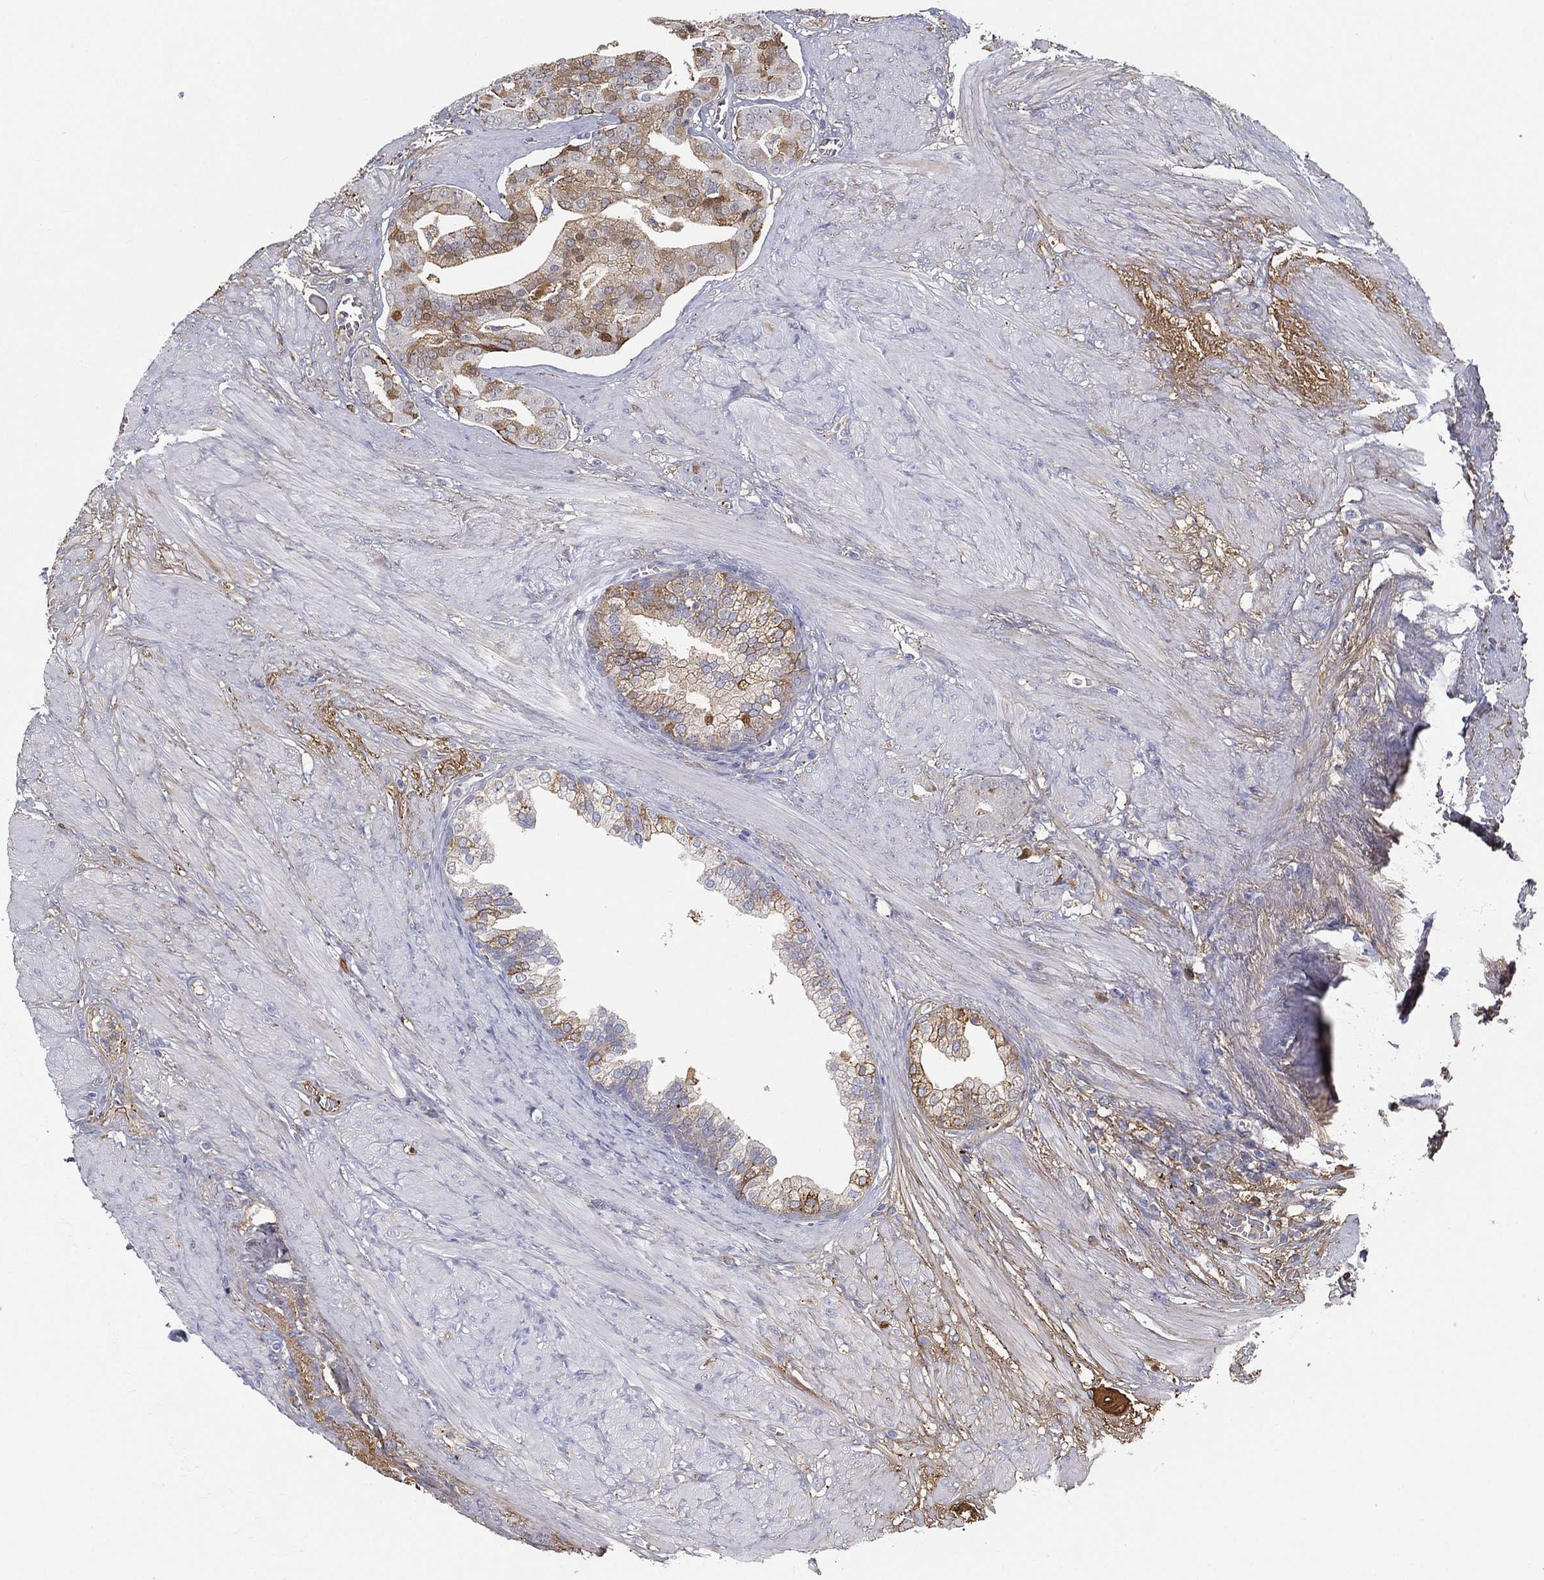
{"staining": {"intensity": "moderate", "quantity": "<25%", "location": "cytoplasmic/membranous,nuclear"}, "tissue": "prostate cancer", "cell_type": "Tumor cells", "image_type": "cancer", "snomed": [{"axis": "morphology", "description": "Adenocarcinoma, NOS"}, {"axis": "topography", "description": "Prostate"}], "caption": "Immunohistochemistry micrograph of prostate cancer (adenocarcinoma) stained for a protein (brown), which reveals low levels of moderate cytoplasmic/membranous and nuclear positivity in about <25% of tumor cells.", "gene": "IFNB1", "patient": {"sex": "male", "age": 69}}